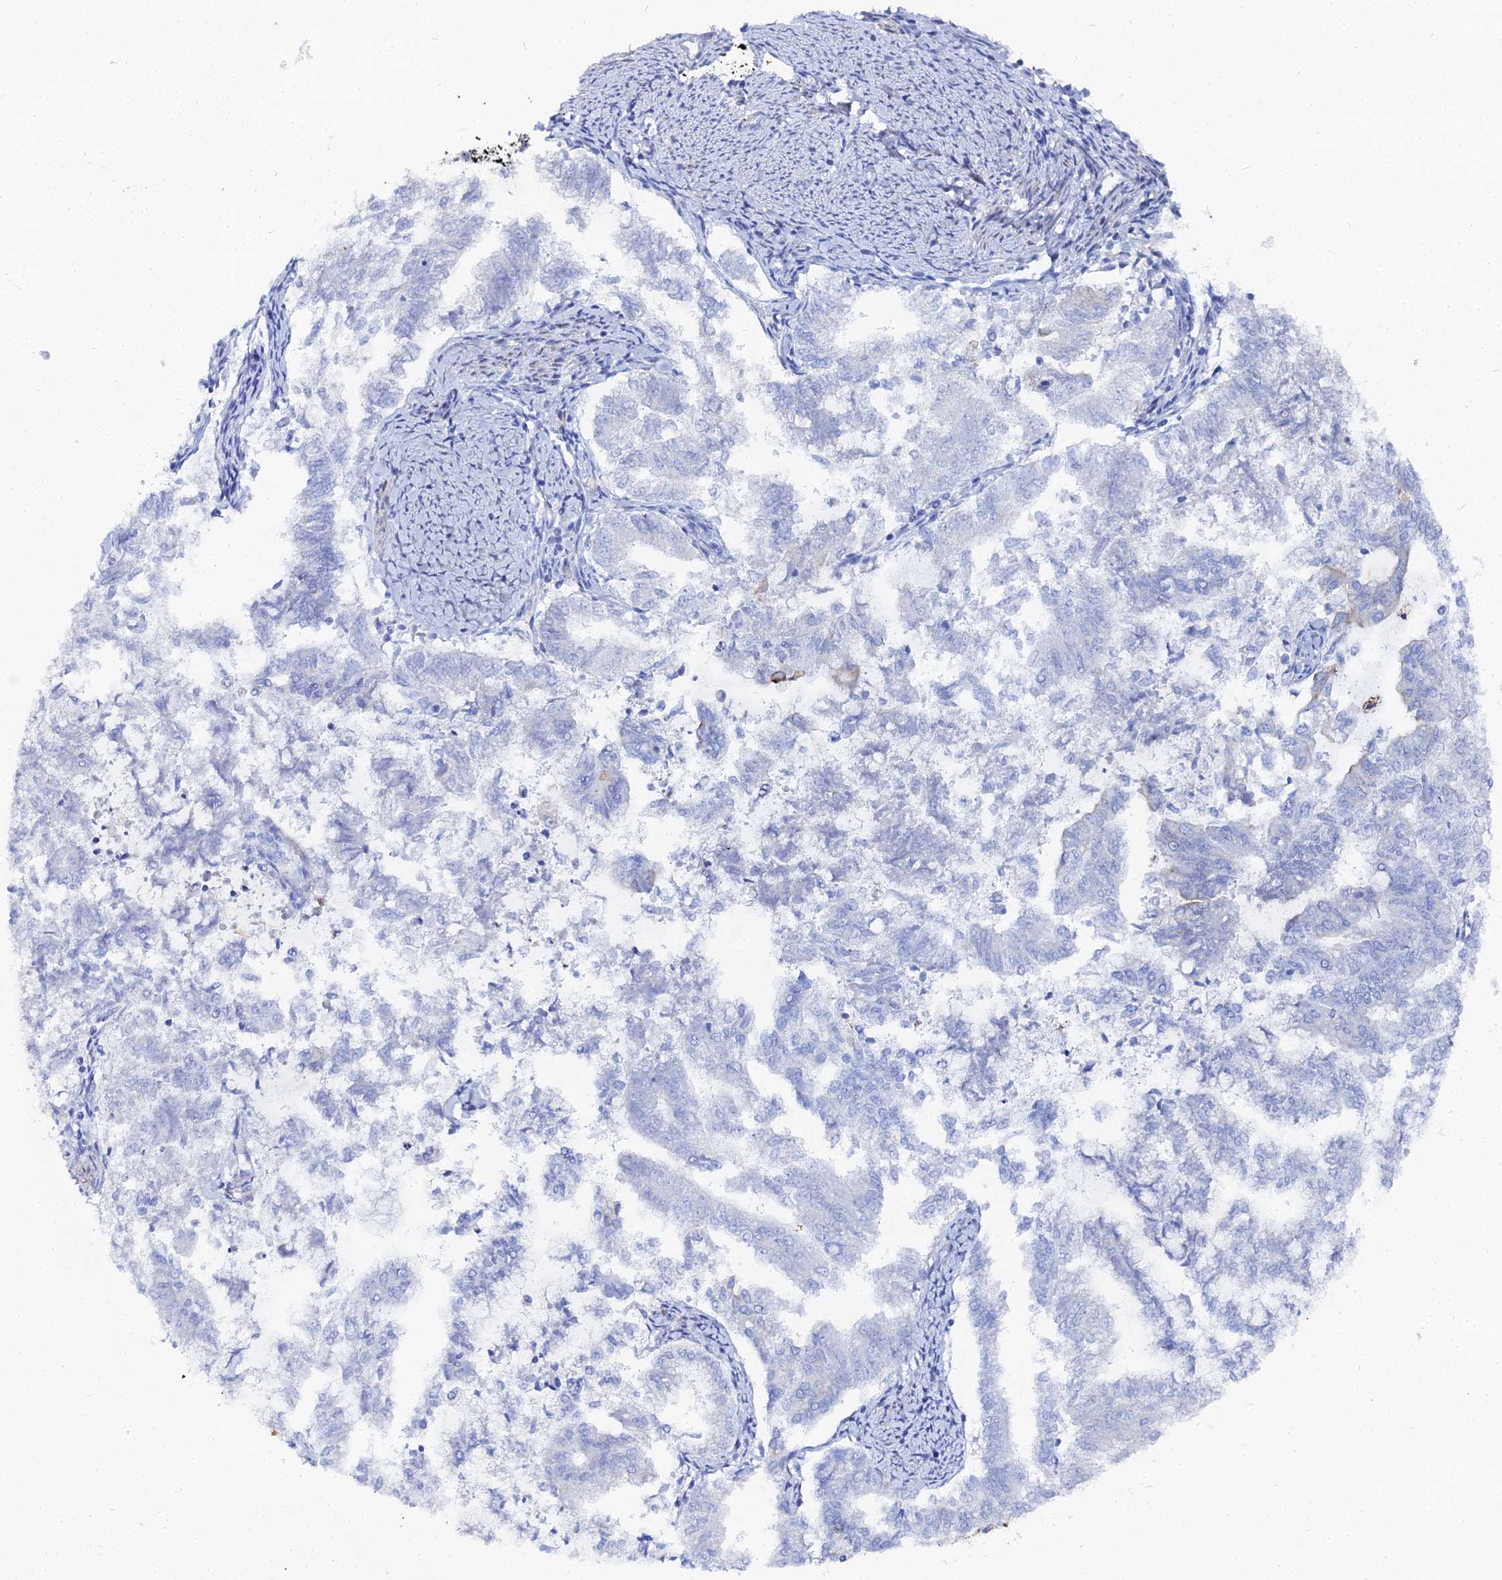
{"staining": {"intensity": "negative", "quantity": "none", "location": "none"}, "tissue": "endometrial cancer", "cell_type": "Tumor cells", "image_type": "cancer", "snomed": [{"axis": "morphology", "description": "Adenocarcinoma, NOS"}, {"axis": "topography", "description": "Endometrium"}], "caption": "Immunohistochemistry (IHC) image of human endometrial cancer (adenocarcinoma) stained for a protein (brown), which reveals no positivity in tumor cells. The staining is performed using DAB brown chromogen with nuclei counter-stained in using hematoxylin.", "gene": "DHX34", "patient": {"sex": "female", "age": 79}}